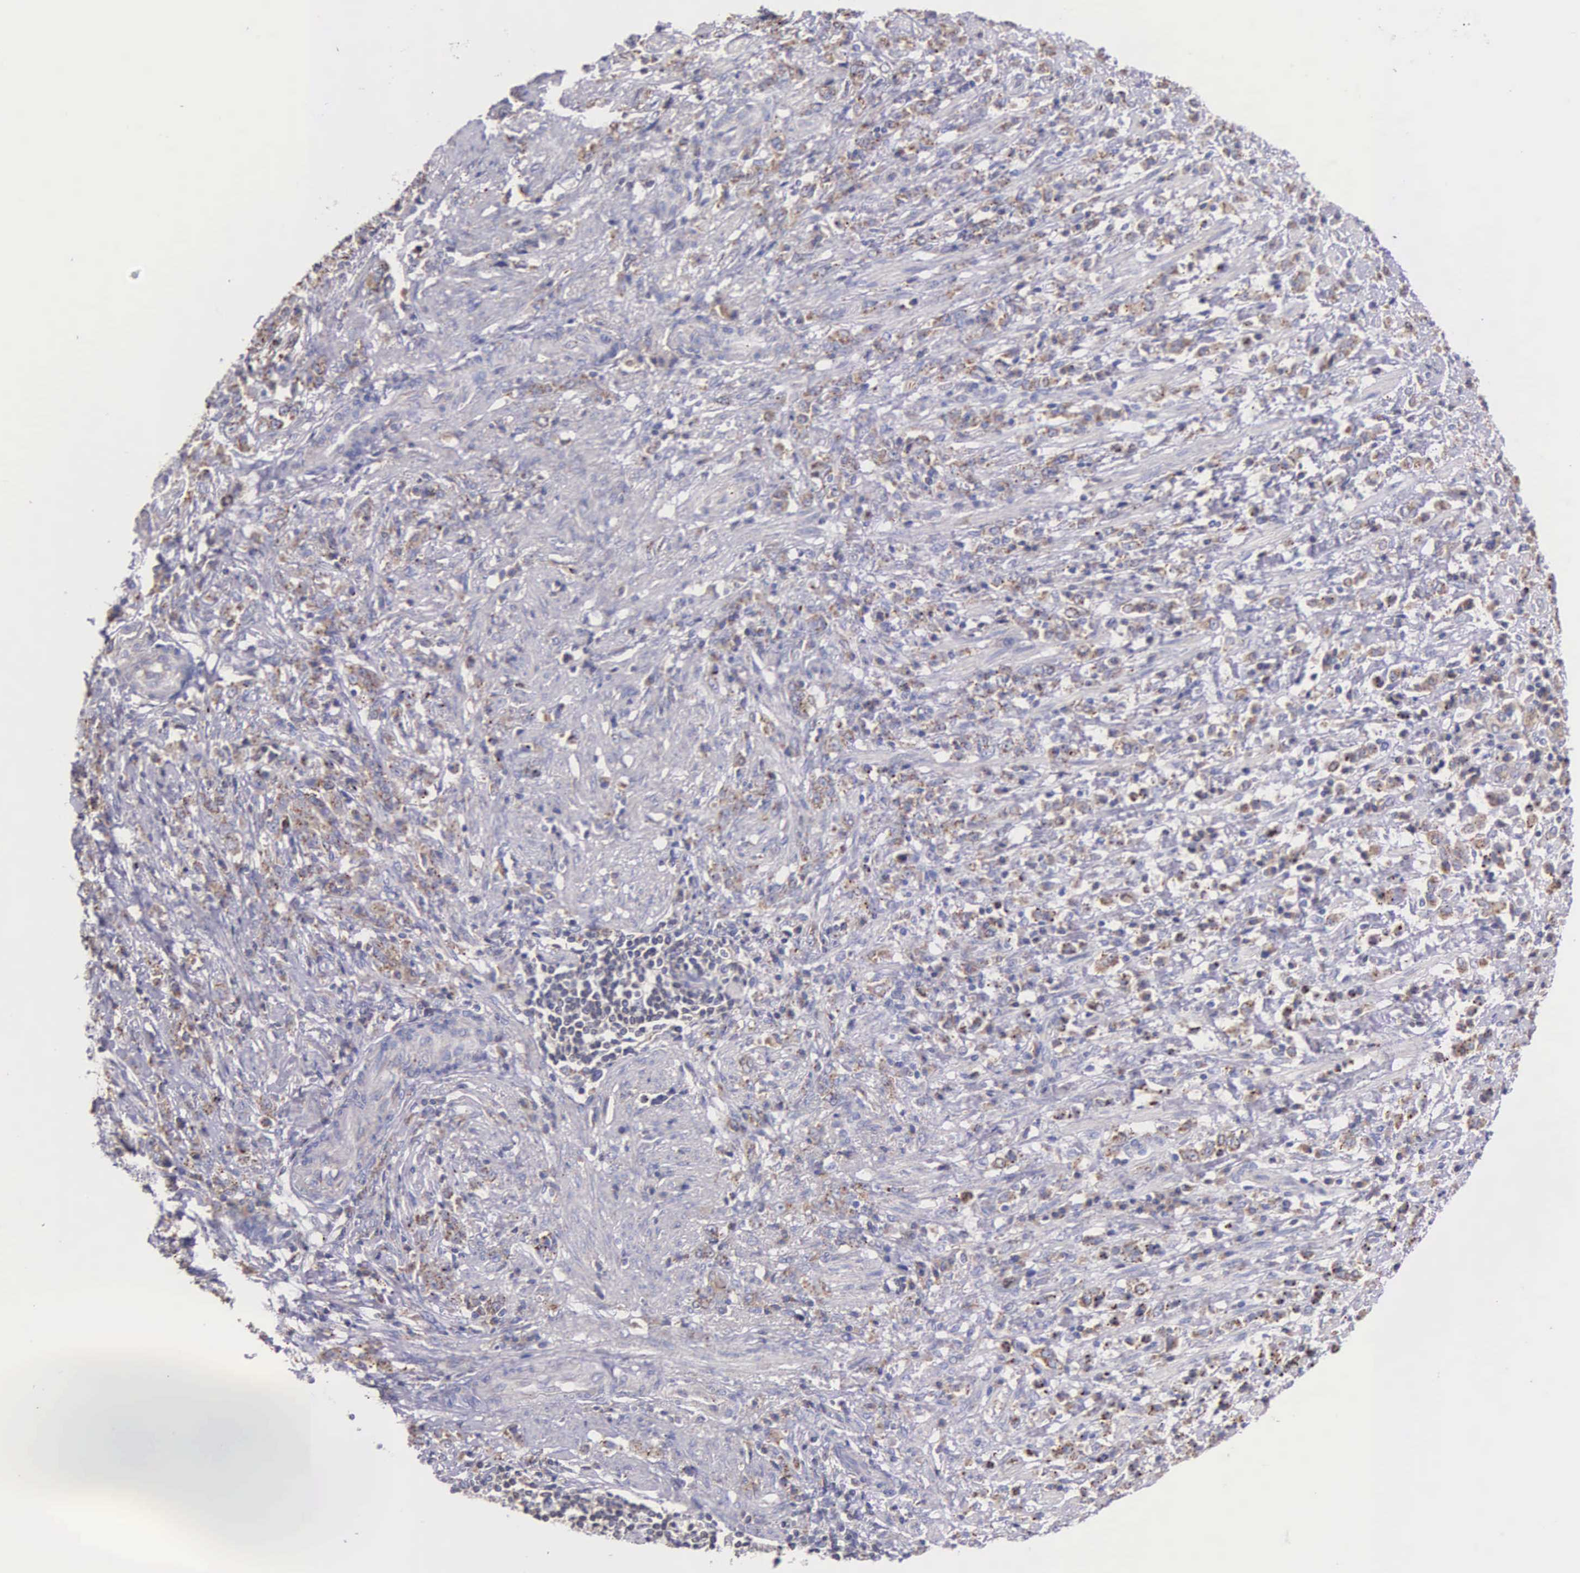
{"staining": {"intensity": "weak", "quantity": ">75%", "location": "cytoplasmic/membranous"}, "tissue": "stomach cancer", "cell_type": "Tumor cells", "image_type": "cancer", "snomed": [{"axis": "morphology", "description": "Adenocarcinoma, NOS"}, {"axis": "topography", "description": "Stomach, lower"}], "caption": "Stomach cancer (adenocarcinoma) was stained to show a protein in brown. There is low levels of weak cytoplasmic/membranous expression in approximately >75% of tumor cells.", "gene": "MIA2", "patient": {"sex": "male", "age": 88}}